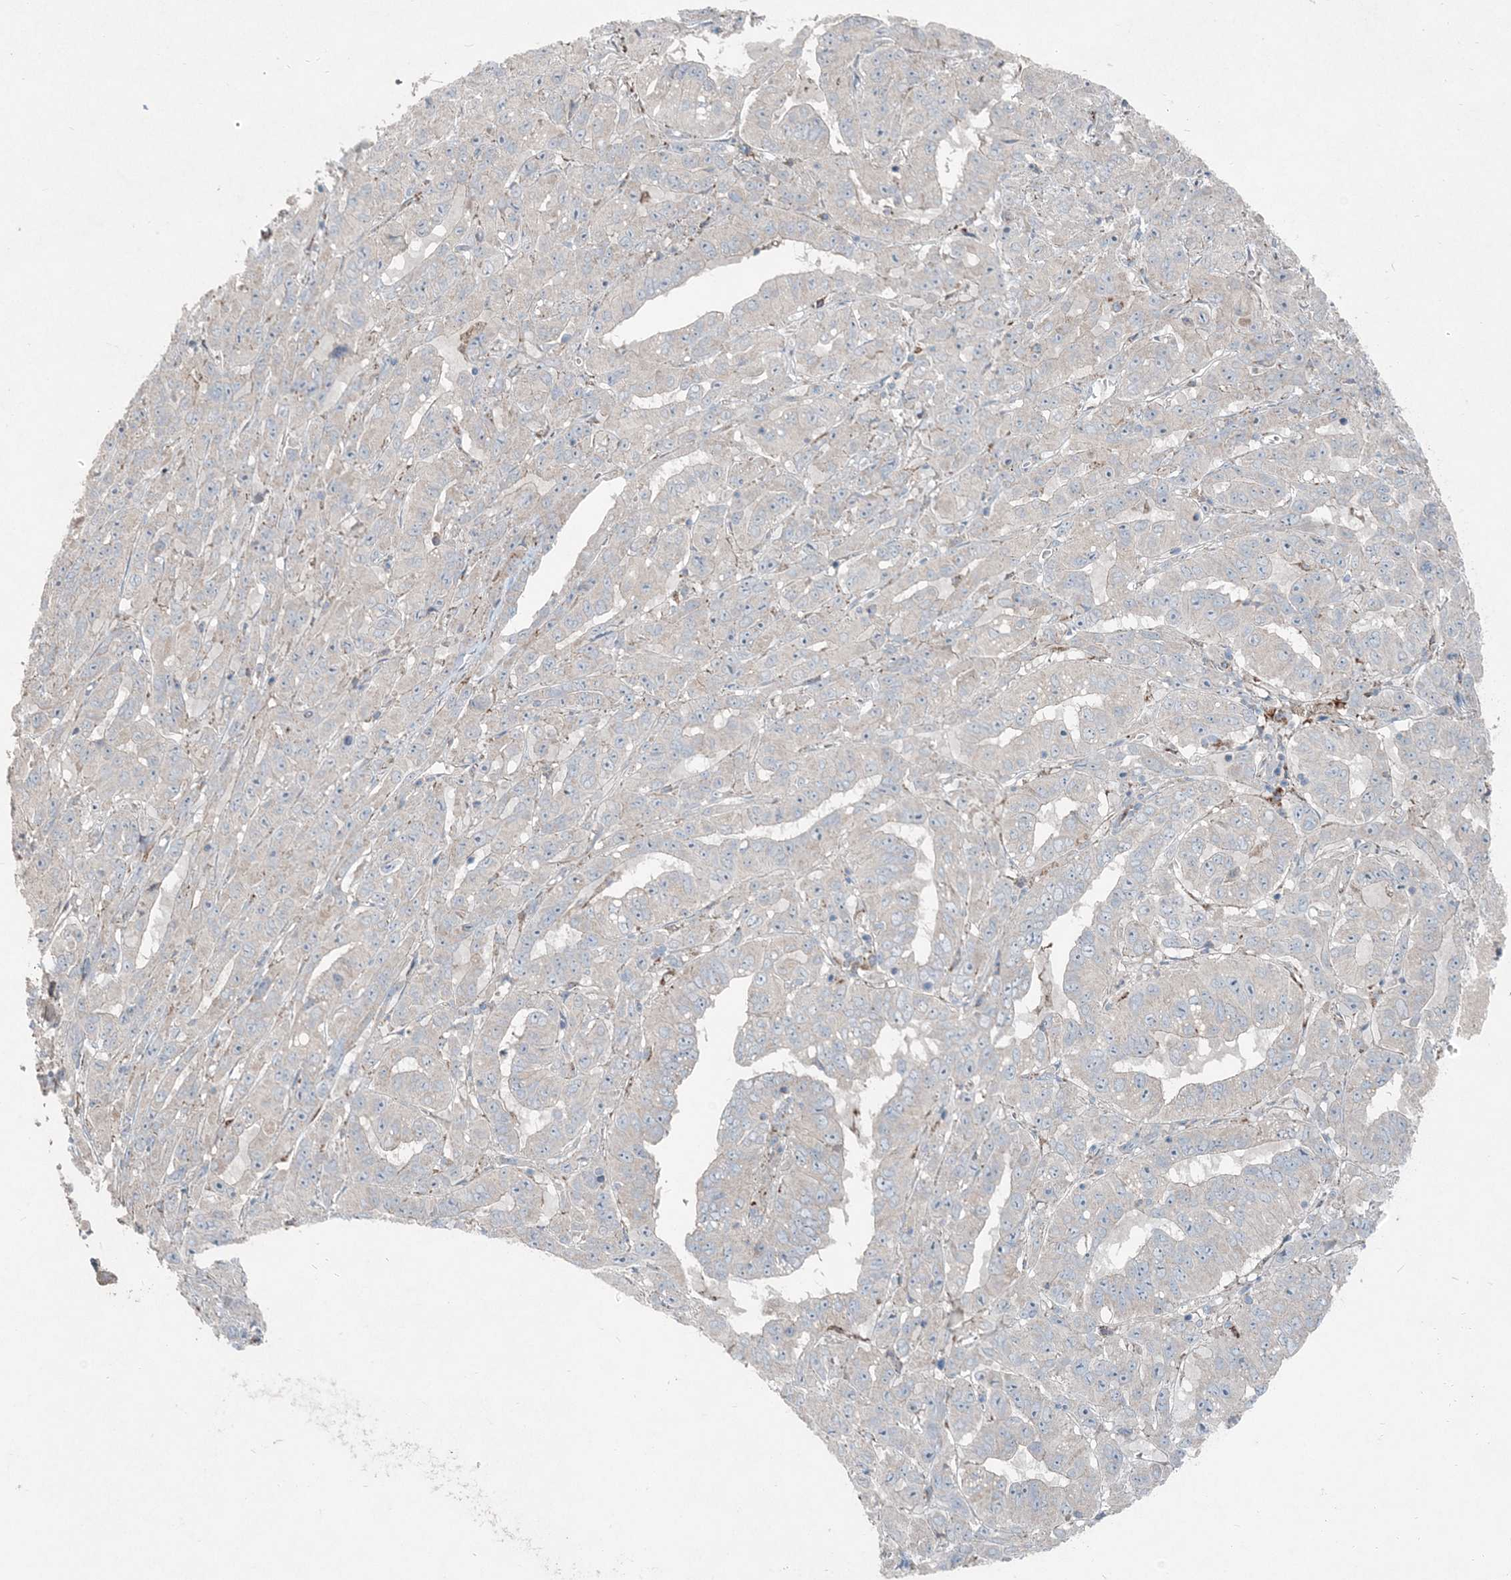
{"staining": {"intensity": "negative", "quantity": "none", "location": "none"}, "tissue": "pancreatic cancer", "cell_type": "Tumor cells", "image_type": "cancer", "snomed": [{"axis": "morphology", "description": "Adenocarcinoma, NOS"}, {"axis": "topography", "description": "Pancreas"}], "caption": "Tumor cells are negative for brown protein staining in pancreatic adenocarcinoma.", "gene": "INTU", "patient": {"sex": "male", "age": 63}}